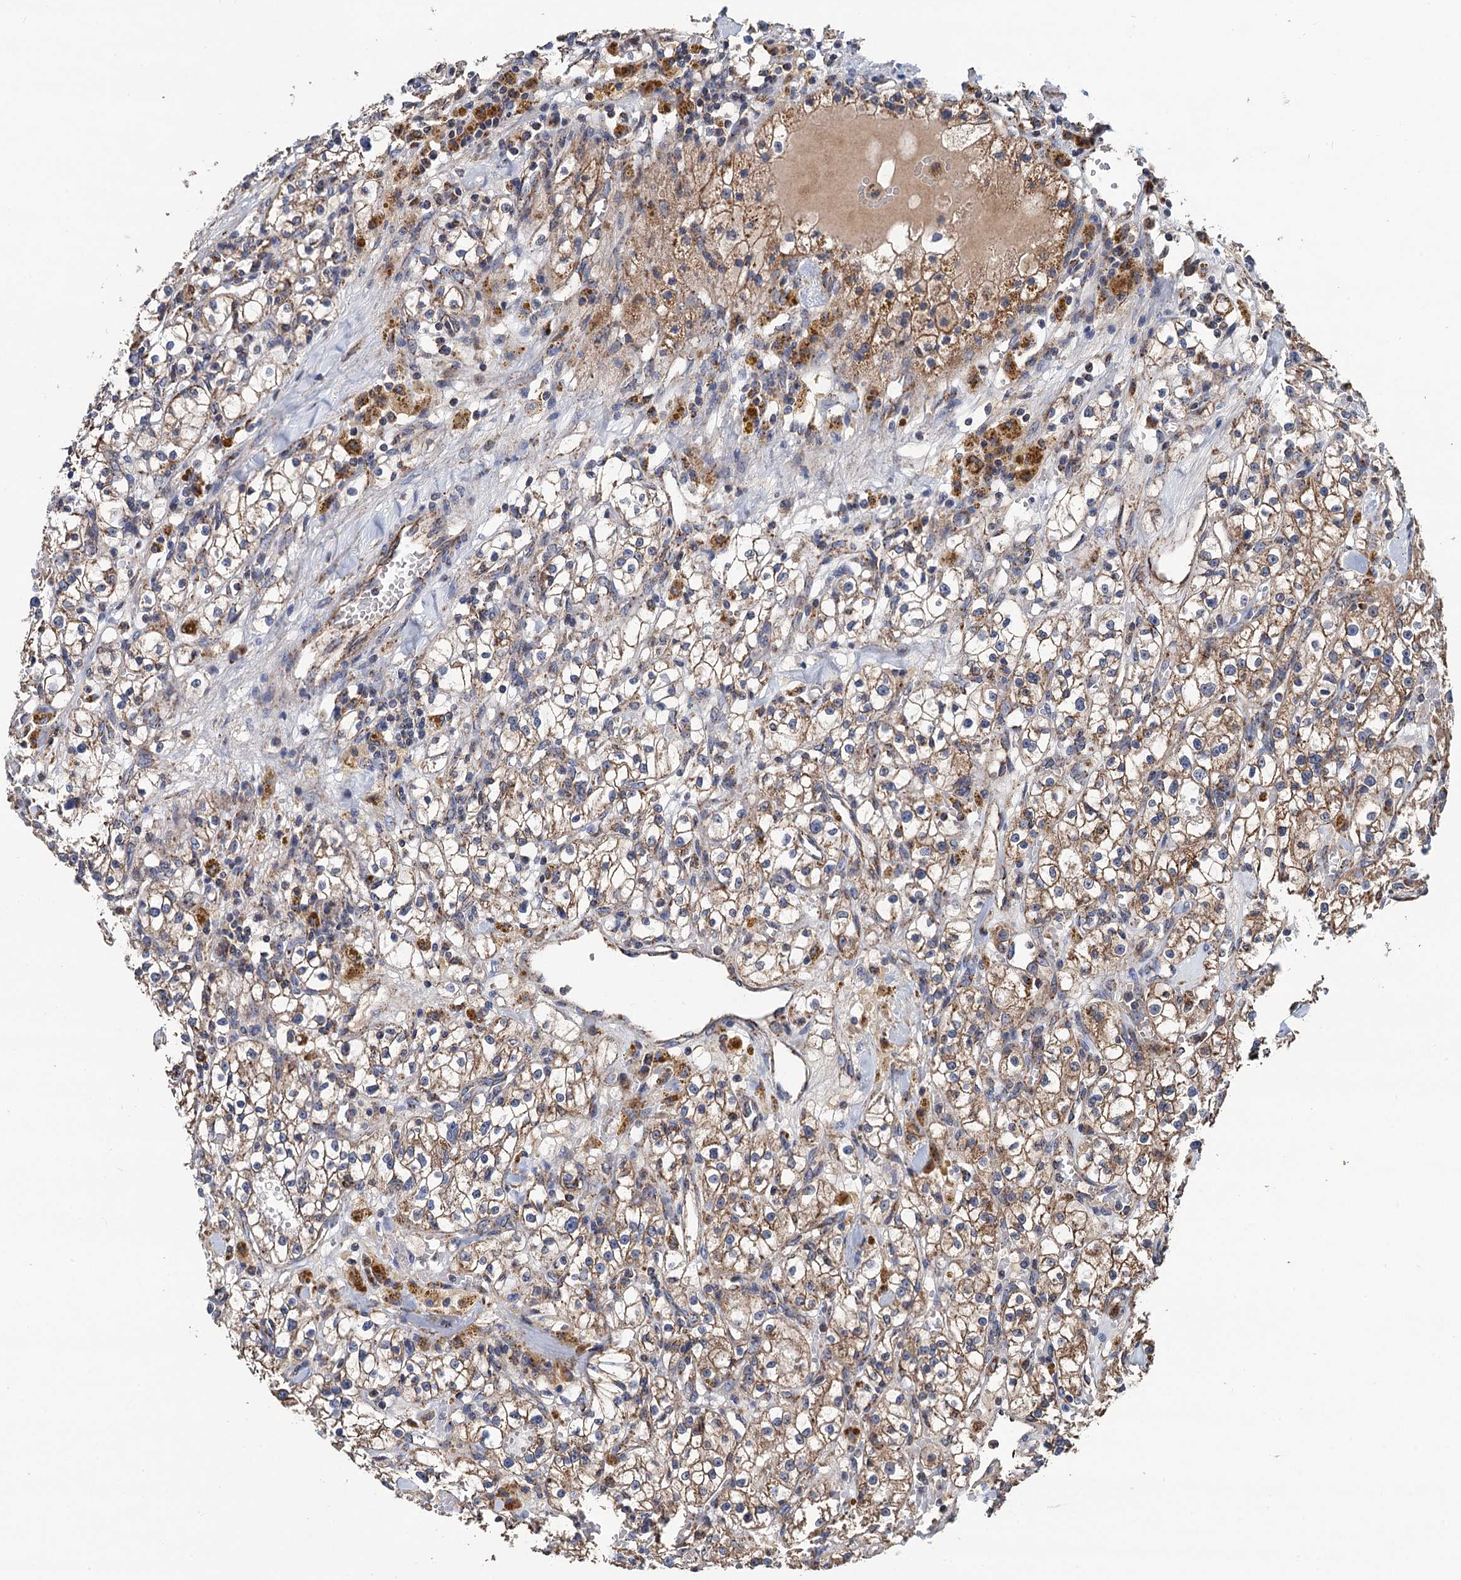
{"staining": {"intensity": "moderate", "quantity": ">75%", "location": "cytoplasmic/membranous"}, "tissue": "renal cancer", "cell_type": "Tumor cells", "image_type": "cancer", "snomed": [{"axis": "morphology", "description": "Adenocarcinoma, NOS"}, {"axis": "topography", "description": "Kidney"}], "caption": "This histopathology image reveals renal cancer (adenocarcinoma) stained with immunohistochemistry to label a protein in brown. The cytoplasmic/membranous of tumor cells show moderate positivity for the protein. Nuclei are counter-stained blue.", "gene": "DGLUCY", "patient": {"sex": "male", "age": 56}}